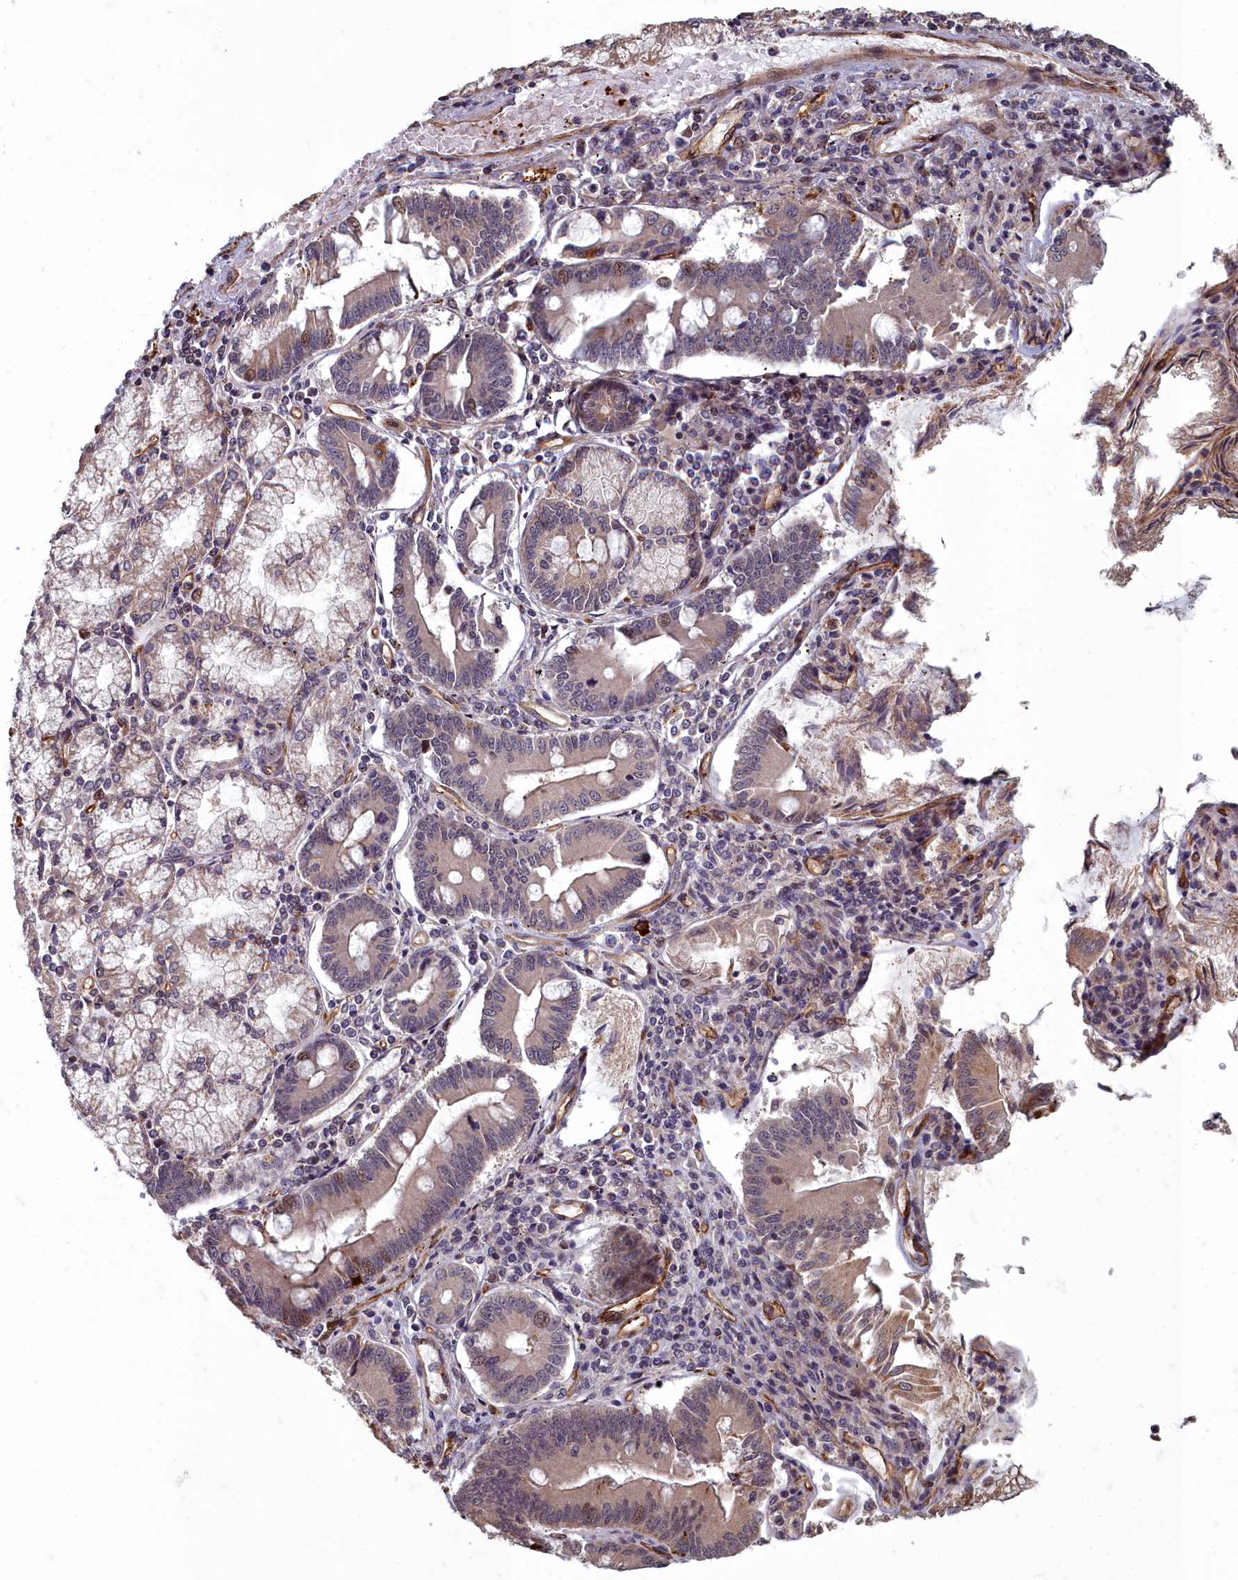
{"staining": {"intensity": "weak", "quantity": "<25%", "location": "cytoplasmic/membranous,nuclear"}, "tissue": "pancreatic cancer", "cell_type": "Tumor cells", "image_type": "cancer", "snomed": [{"axis": "morphology", "description": "Adenocarcinoma, NOS"}, {"axis": "topography", "description": "Pancreas"}], "caption": "Adenocarcinoma (pancreatic) was stained to show a protein in brown. There is no significant positivity in tumor cells.", "gene": "TSPYL4", "patient": {"sex": "female", "age": 50}}